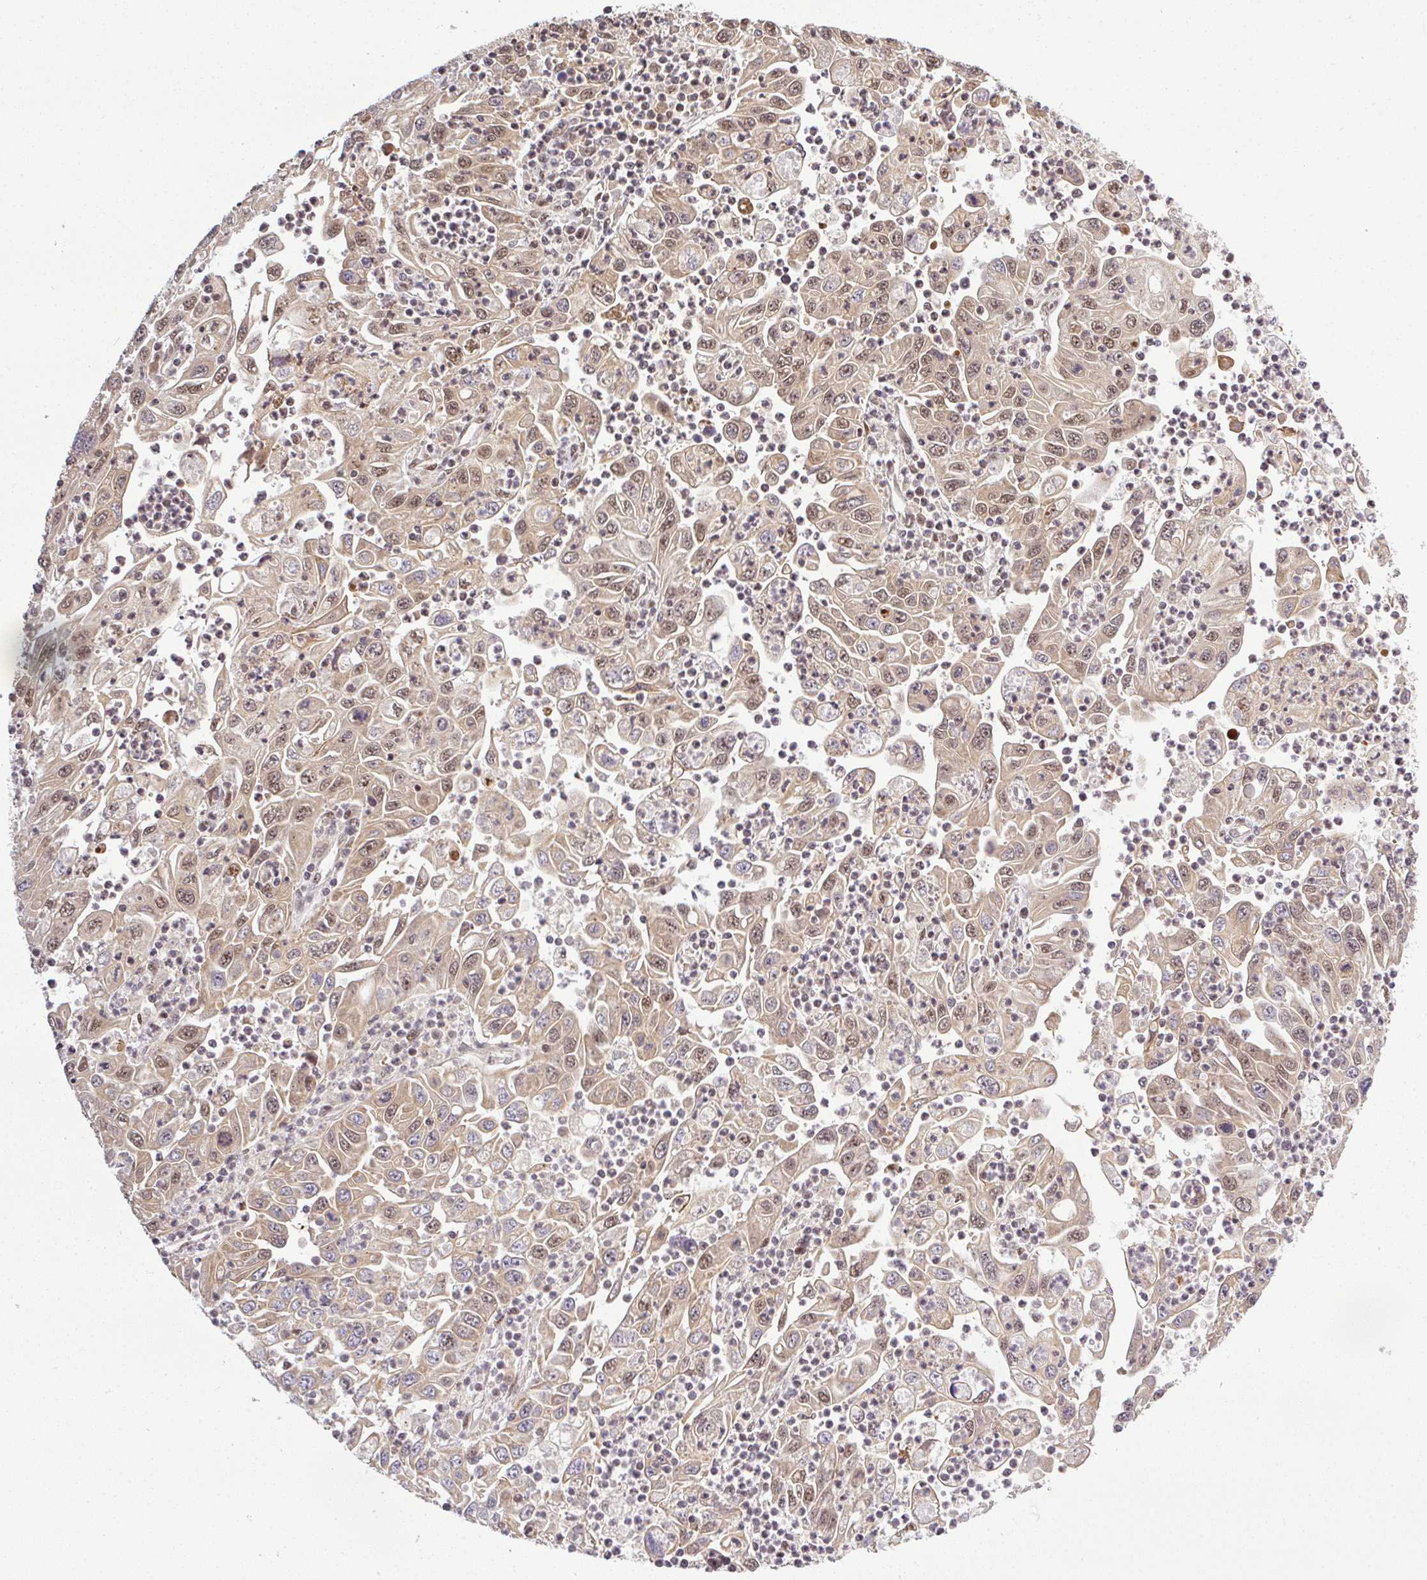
{"staining": {"intensity": "moderate", "quantity": "25%-75%", "location": "nuclear"}, "tissue": "endometrial cancer", "cell_type": "Tumor cells", "image_type": "cancer", "snomed": [{"axis": "morphology", "description": "Adenocarcinoma, NOS"}, {"axis": "topography", "description": "Uterus"}], "caption": "Moderate nuclear positivity for a protein is identified in about 25%-75% of tumor cells of endometrial adenocarcinoma using IHC.", "gene": "FAM153A", "patient": {"sex": "female", "age": 62}}